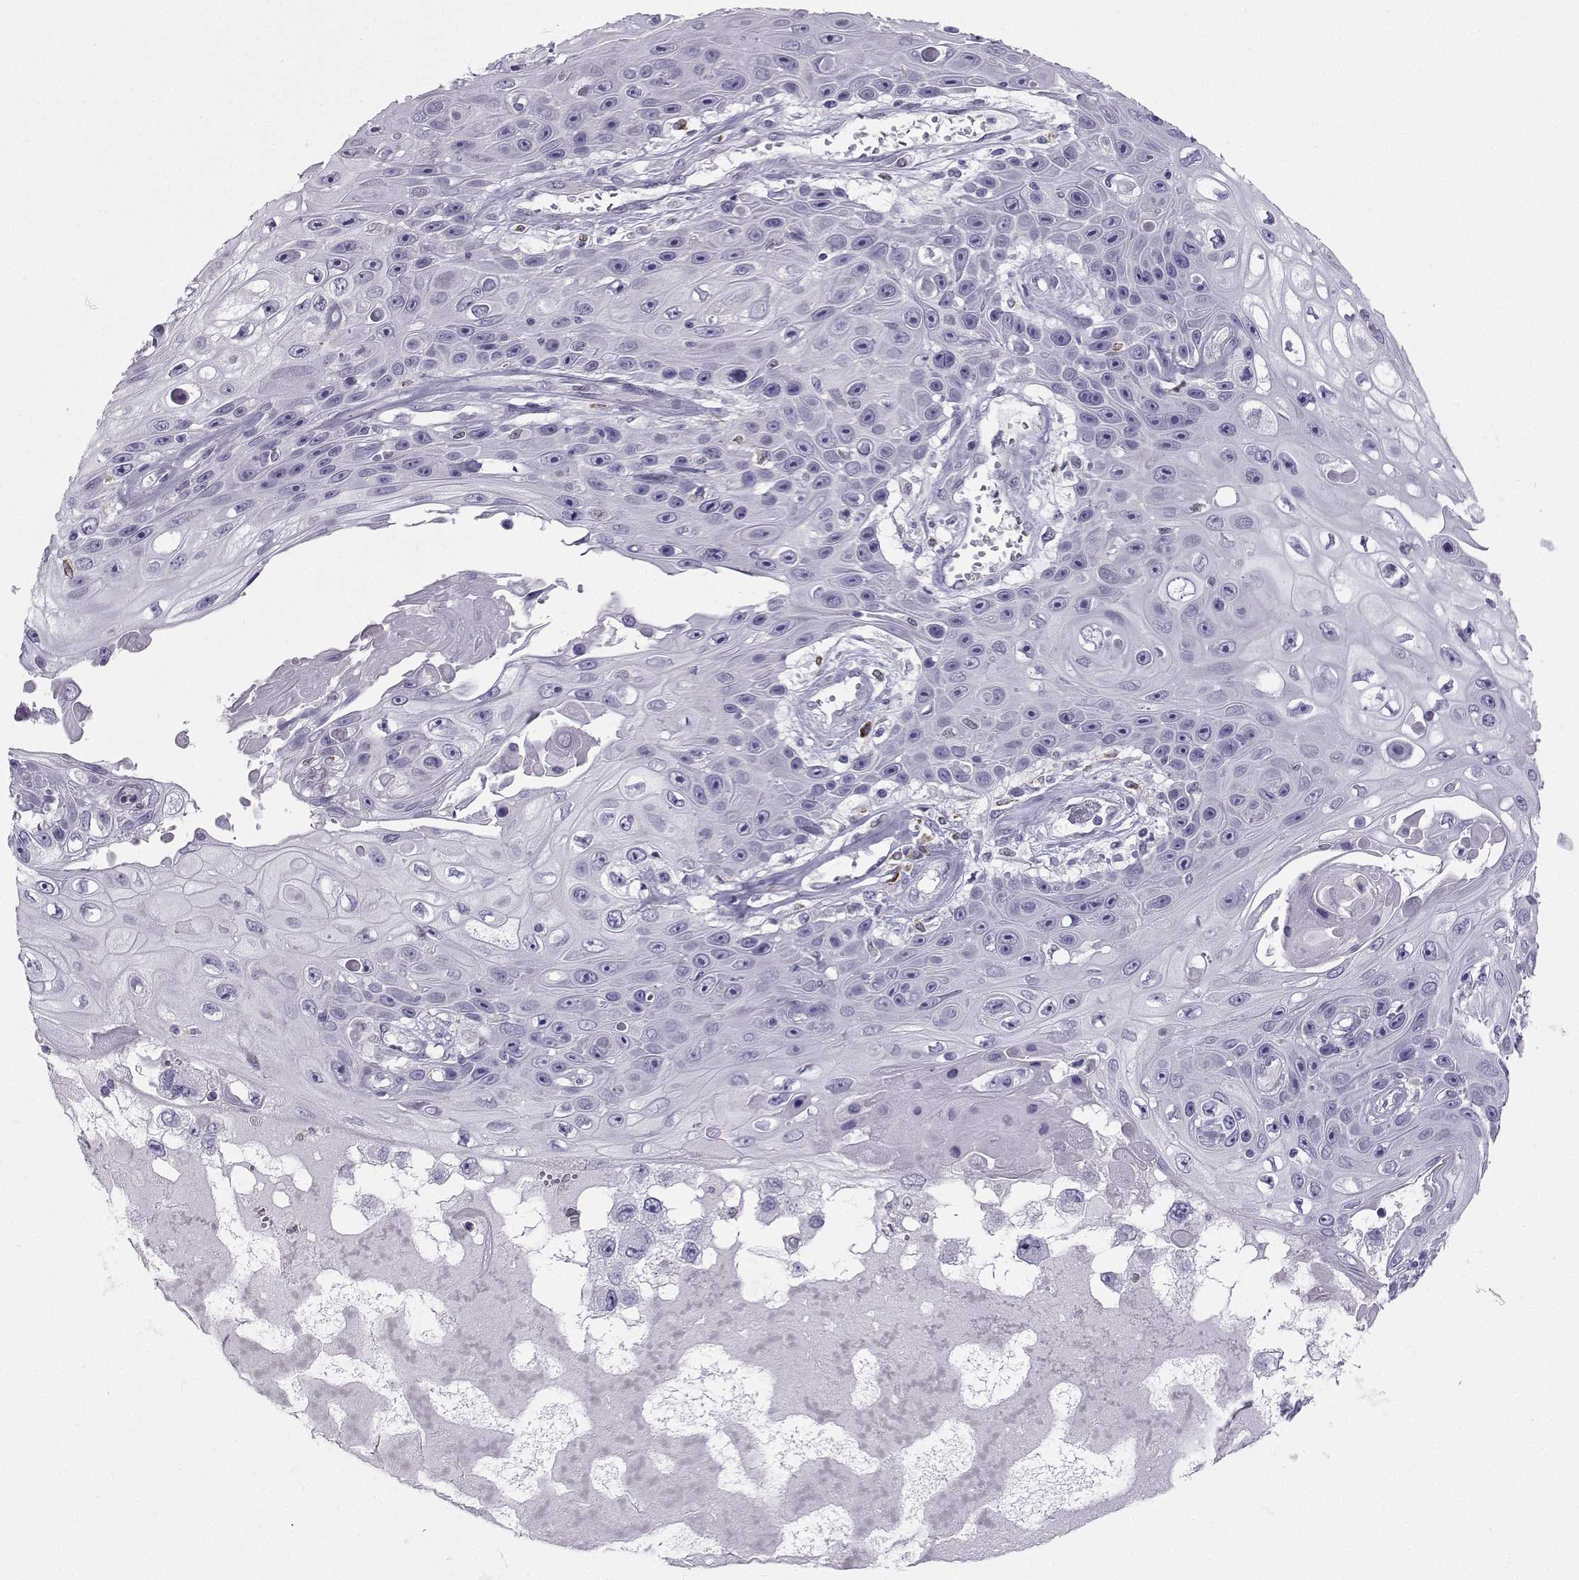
{"staining": {"intensity": "negative", "quantity": "none", "location": "none"}, "tissue": "skin cancer", "cell_type": "Tumor cells", "image_type": "cancer", "snomed": [{"axis": "morphology", "description": "Squamous cell carcinoma, NOS"}, {"axis": "topography", "description": "Skin"}], "caption": "DAB immunohistochemical staining of human squamous cell carcinoma (skin) shows no significant positivity in tumor cells. Nuclei are stained in blue.", "gene": "DCLK3", "patient": {"sex": "male", "age": 82}}